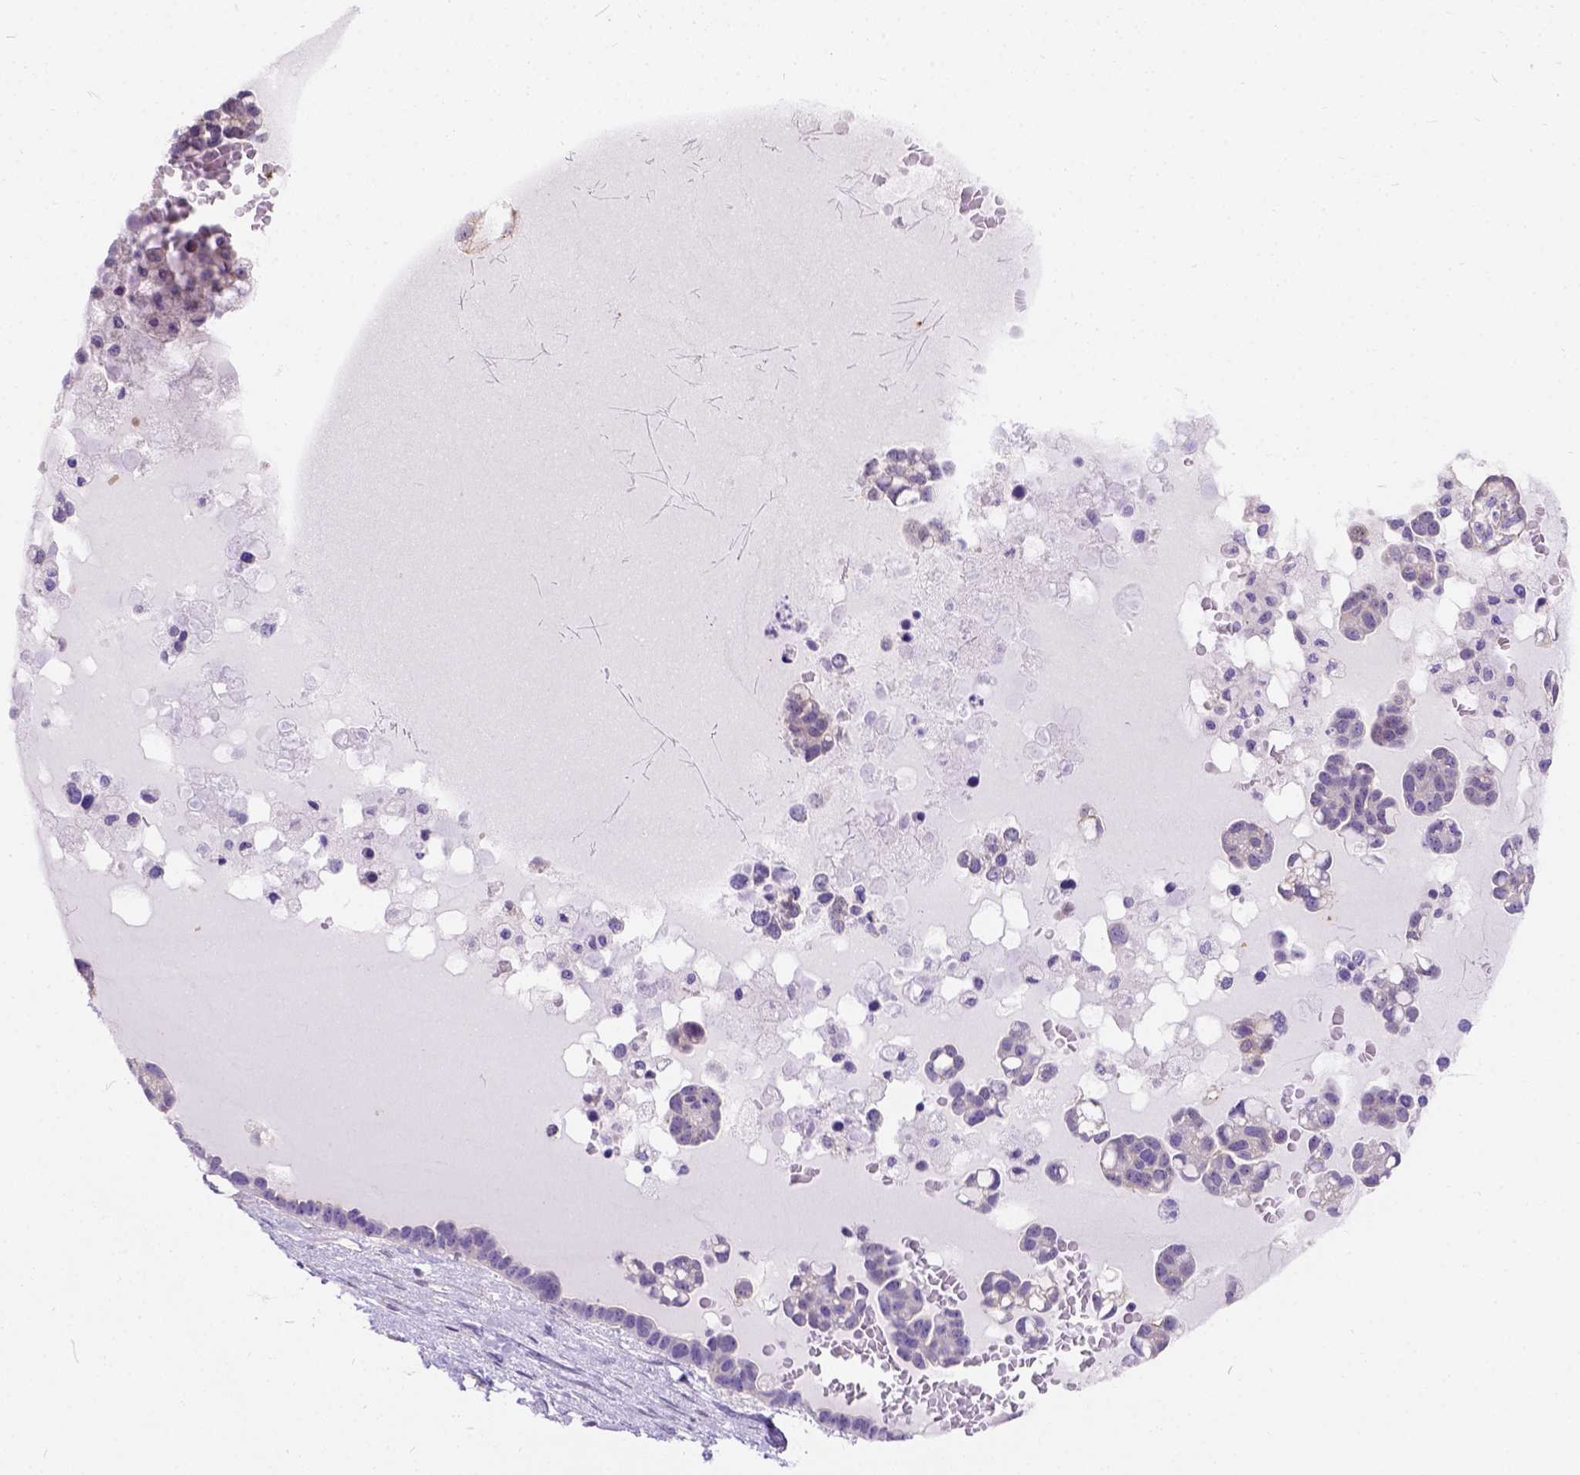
{"staining": {"intensity": "negative", "quantity": "none", "location": "none"}, "tissue": "ovarian cancer", "cell_type": "Tumor cells", "image_type": "cancer", "snomed": [{"axis": "morphology", "description": "Cystadenocarcinoma, serous, NOS"}, {"axis": "topography", "description": "Ovary"}], "caption": "This is a photomicrograph of immunohistochemistry staining of ovarian cancer, which shows no positivity in tumor cells.", "gene": "PHF7", "patient": {"sex": "female", "age": 54}}